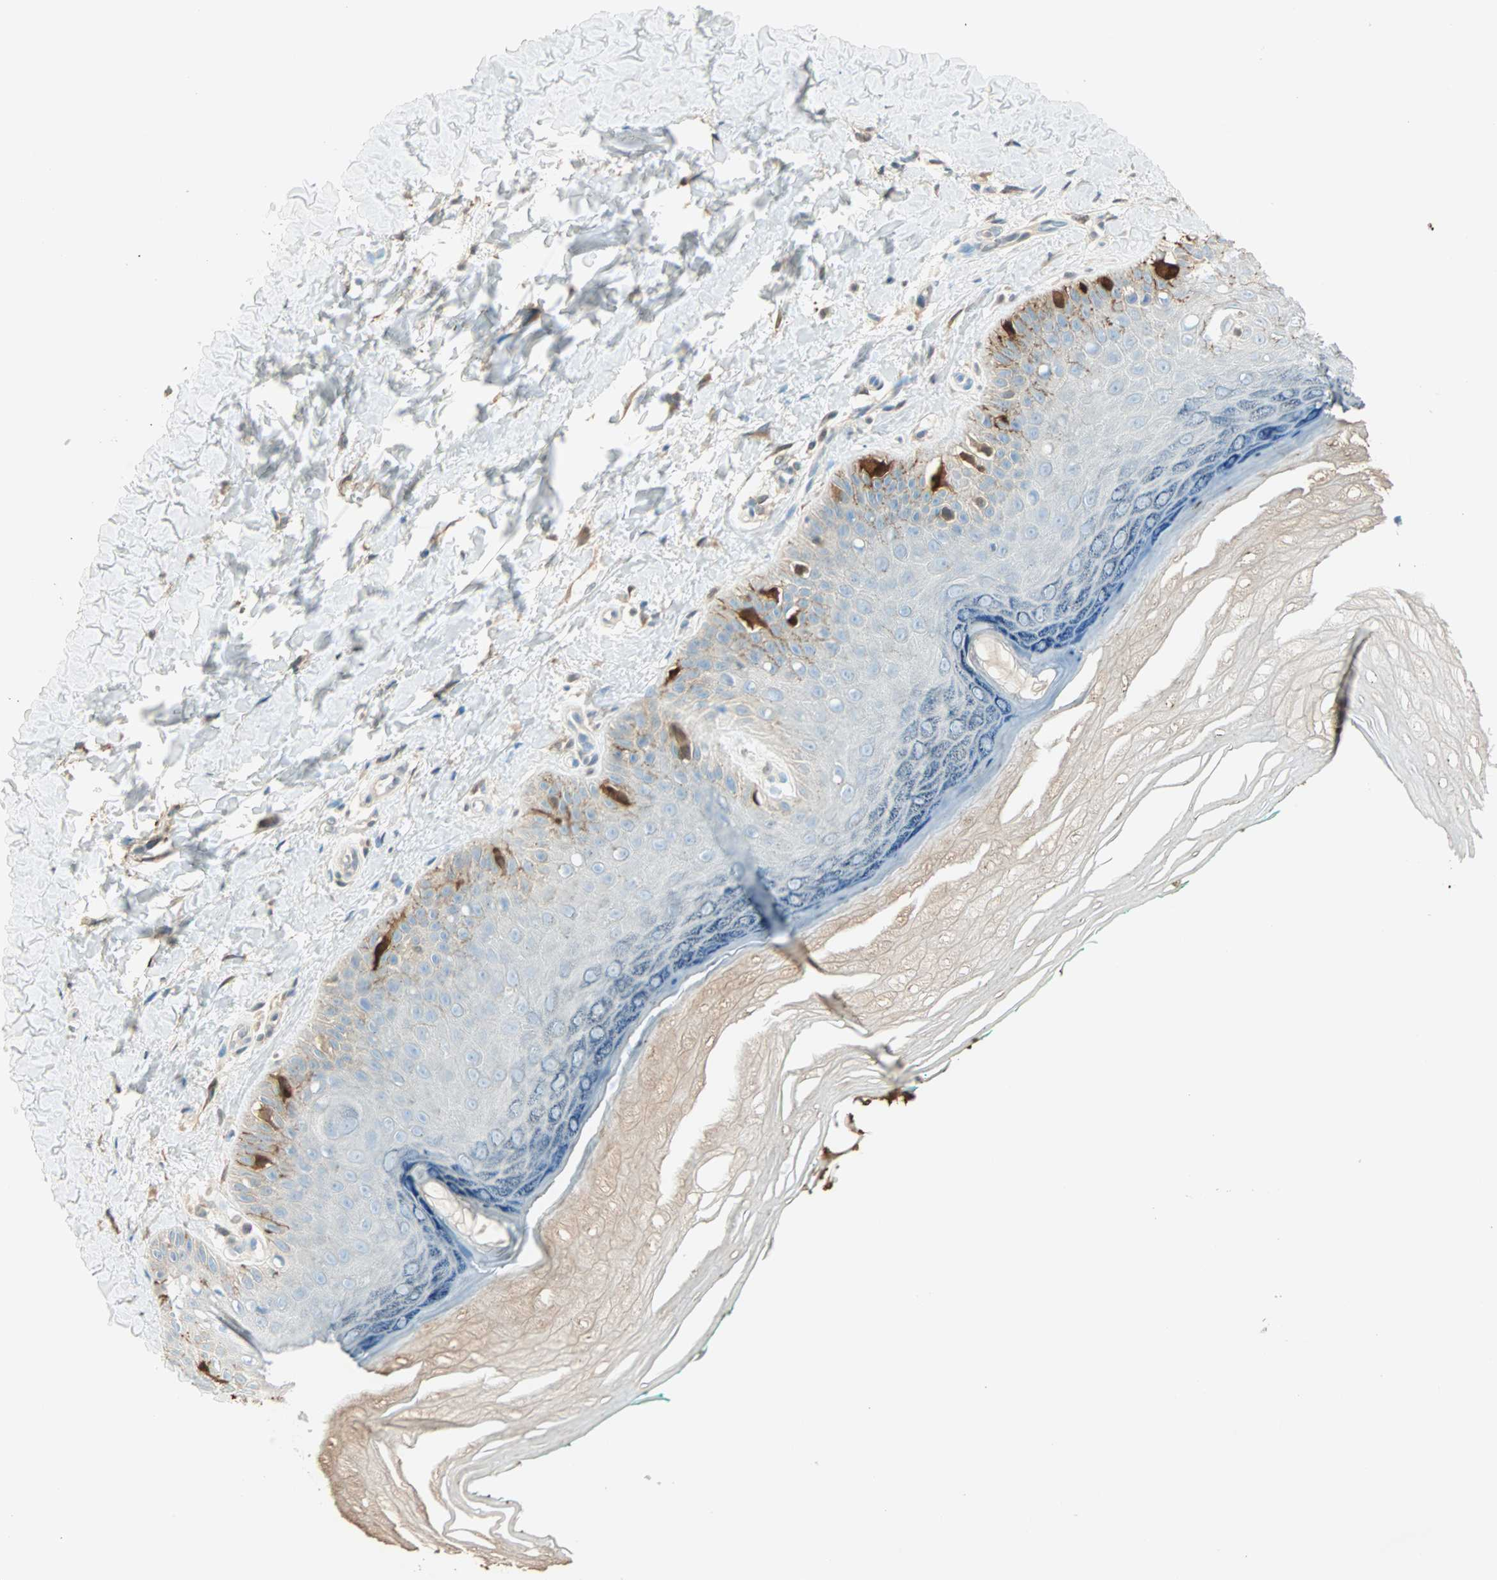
{"staining": {"intensity": "moderate", "quantity": "25%-75%", "location": "cytoplasmic/membranous"}, "tissue": "skin", "cell_type": "Fibroblasts", "image_type": "normal", "snomed": [{"axis": "morphology", "description": "Normal tissue, NOS"}, {"axis": "topography", "description": "Skin"}], "caption": "IHC image of benign skin stained for a protein (brown), which displays medium levels of moderate cytoplasmic/membranous staining in approximately 25%-75% of fibroblasts.", "gene": "S100A1", "patient": {"sex": "male", "age": 26}}